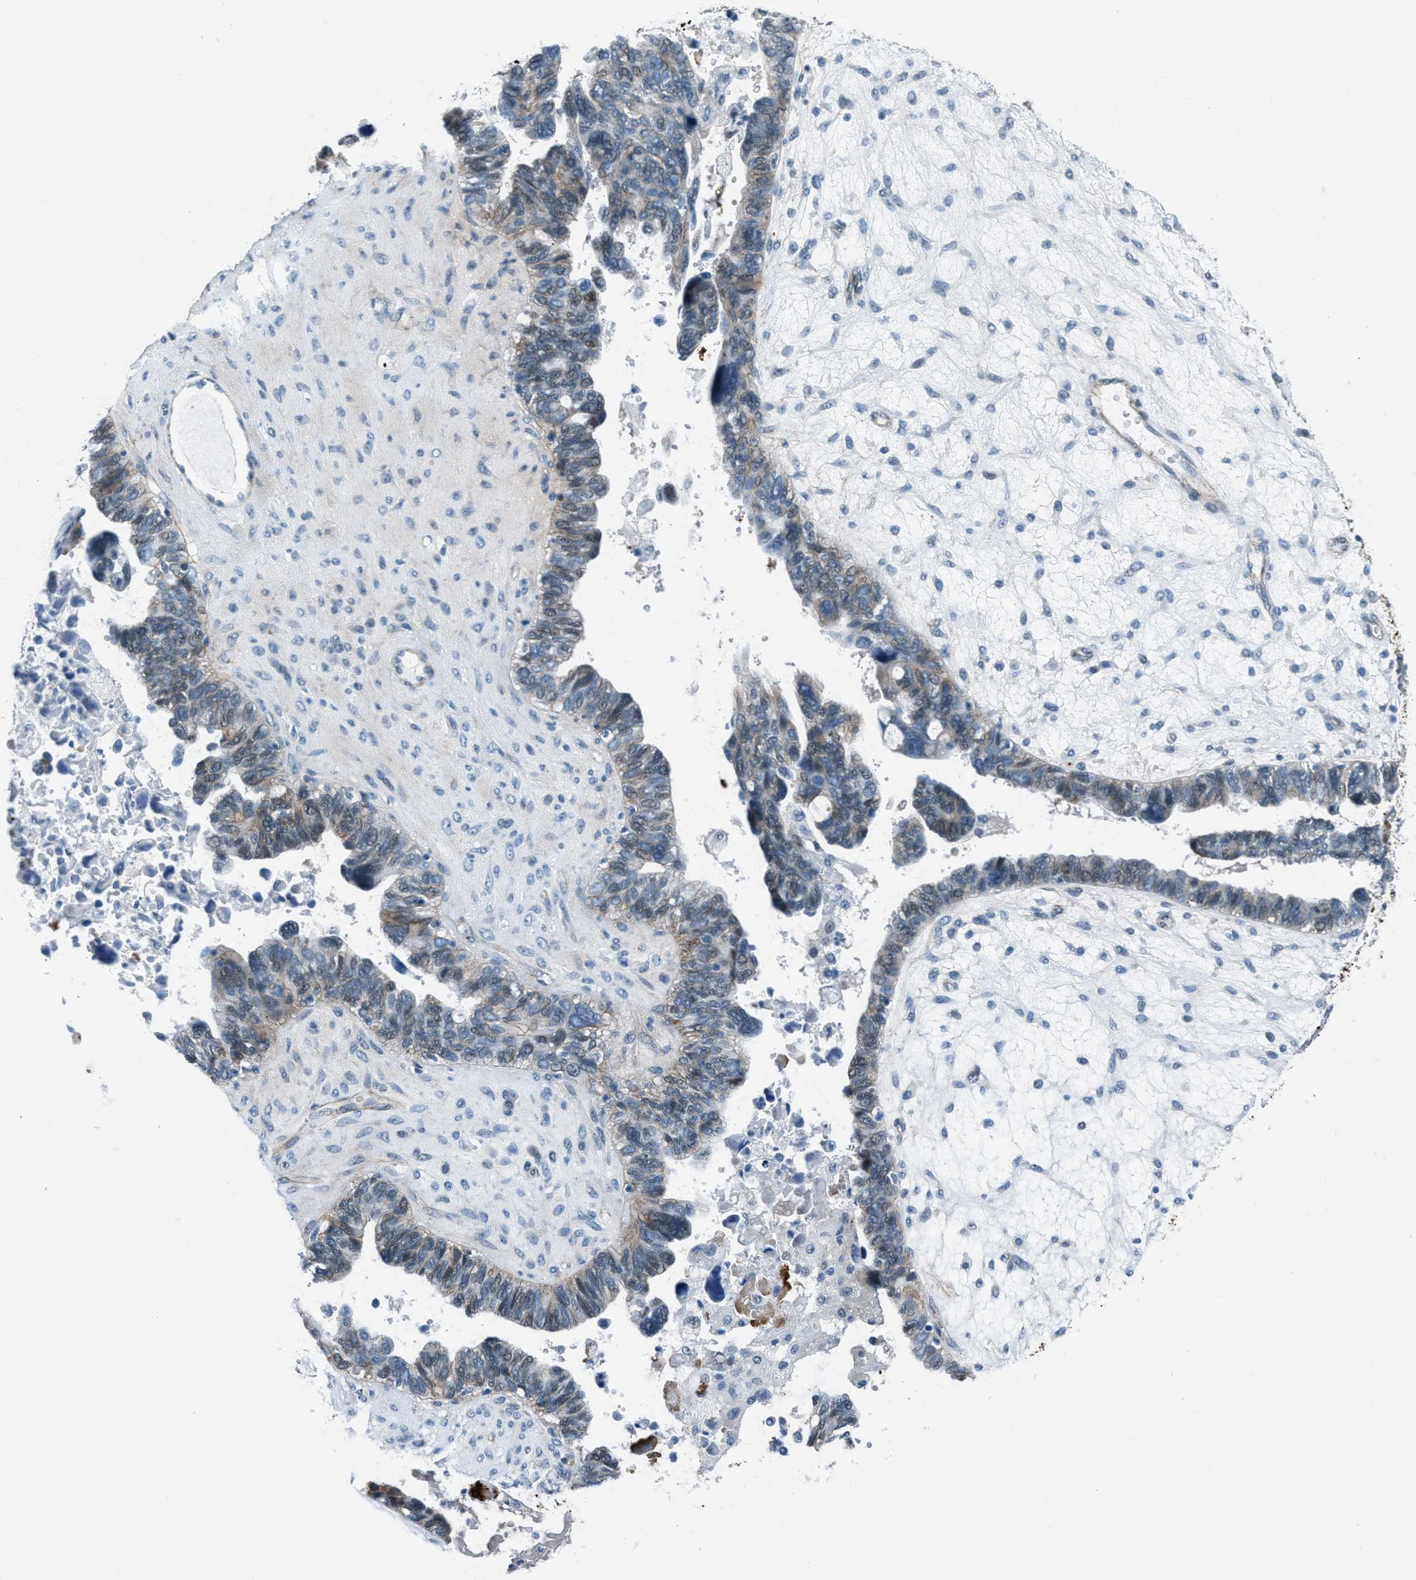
{"staining": {"intensity": "weak", "quantity": "<25%", "location": "cytoplasmic/membranous"}, "tissue": "ovarian cancer", "cell_type": "Tumor cells", "image_type": "cancer", "snomed": [{"axis": "morphology", "description": "Cystadenocarcinoma, serous, NOS"}, {"axis": "topography", "description": "Ovary"}], "caption": "The immunohistochemistry photomicrograph has no significant positivity in tumor cells of ovarian serous cystadenocarcinoma tissue.", "gene": "FBN1", "patient": {"sex": "female", "age": 79}}